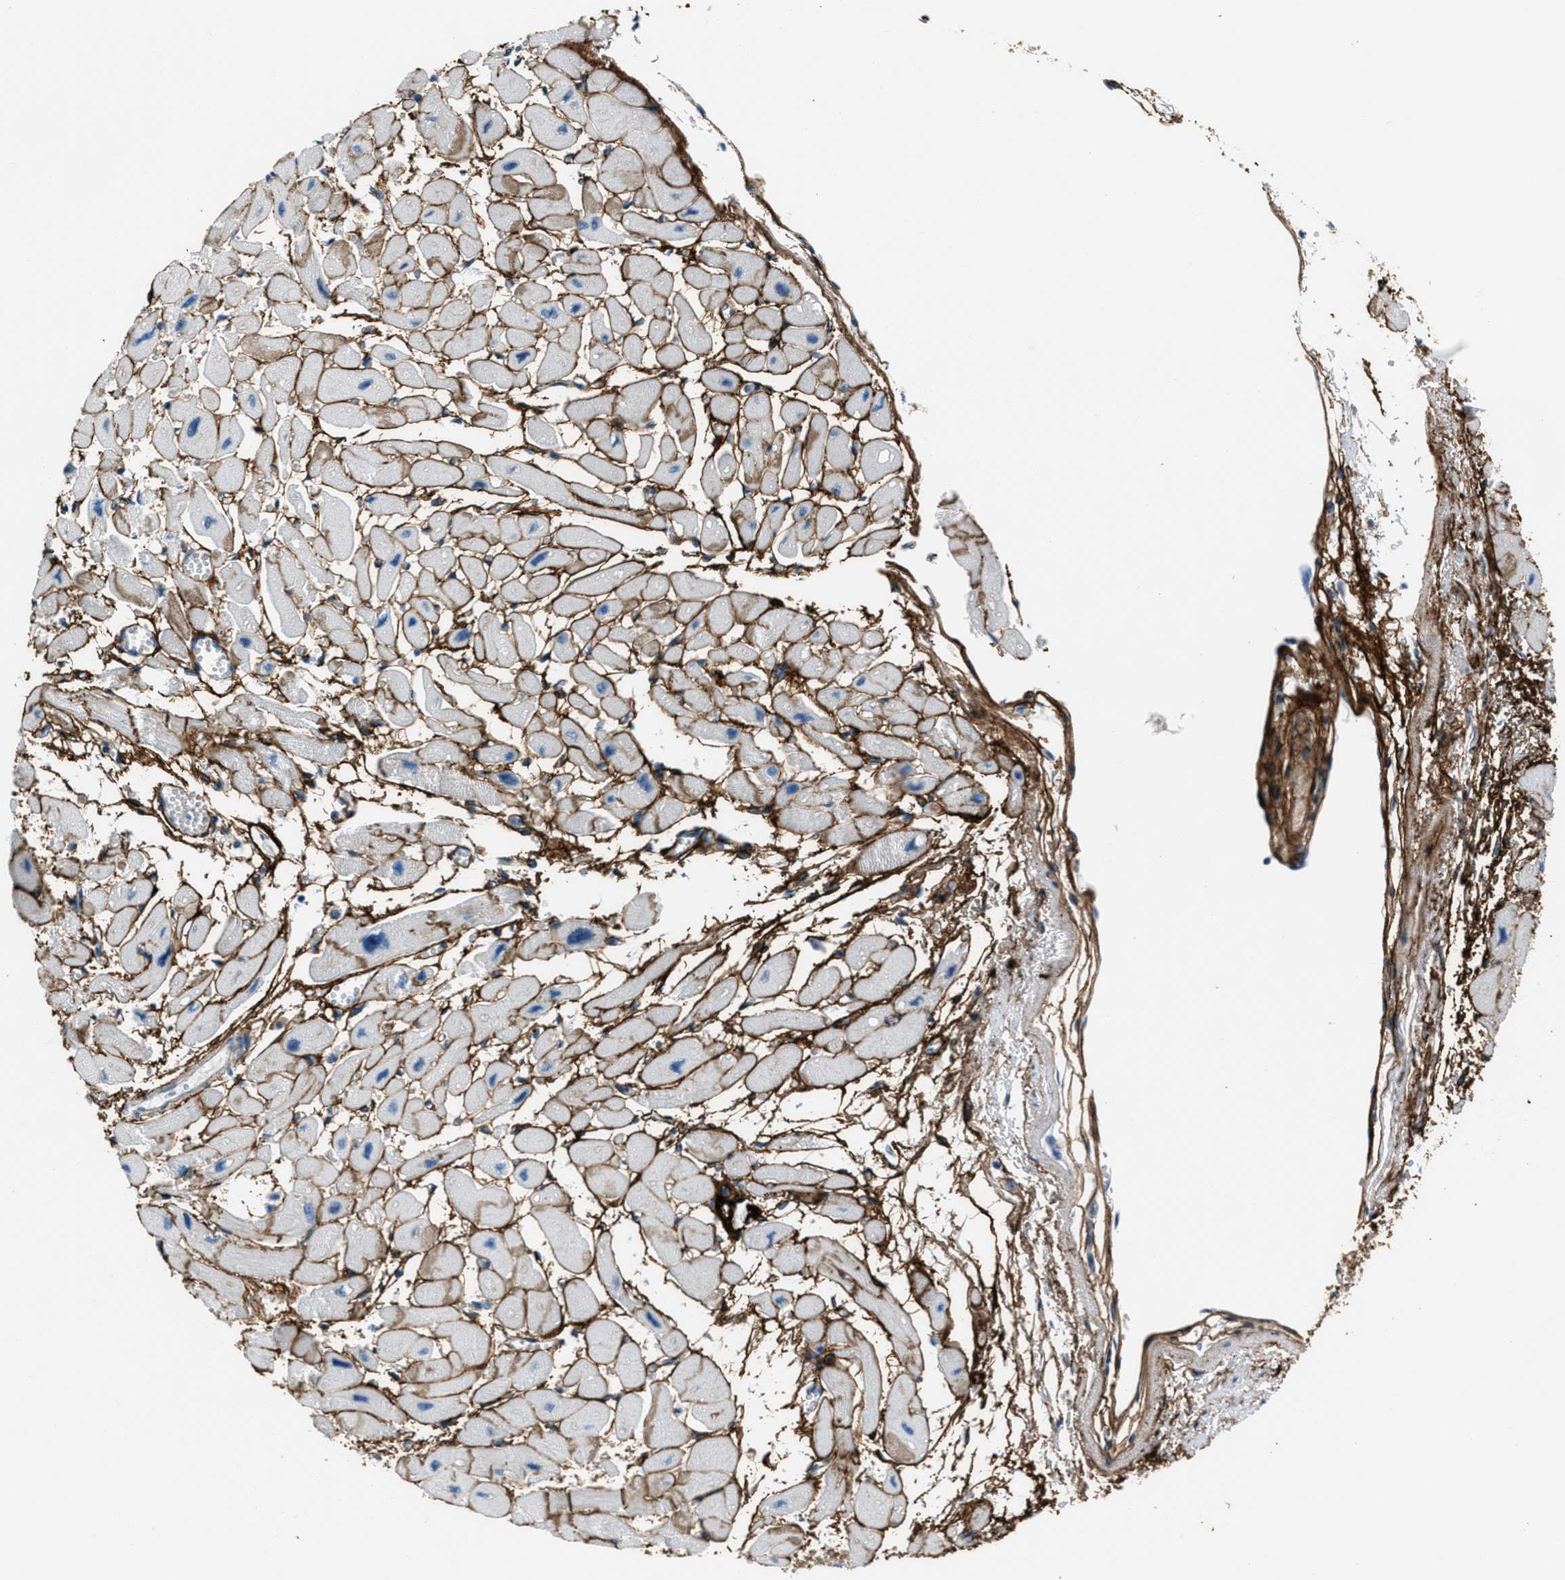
{"staining": {"intensity": "moderate", "quantity": "25%-75%", "location": "cytoplasmic/membranous"}, "tissue": "heart muscle", "cell_type": "Cardiomyocytes", "image_type": "normal", "snomed": [{"axis": "morphology", "description": "Normal tissue, NOS"}, {"axis": "topography", "description": "Heart"}], "caption": "Immunohistochemical staining of unremarkable heart muscle displays moderate cytoplasmic/membranous protein staining in approximately 25%-75% of cardiomyocytes.", "gene": "FBN1", "patient": {"sex": "female", "age": 54}}